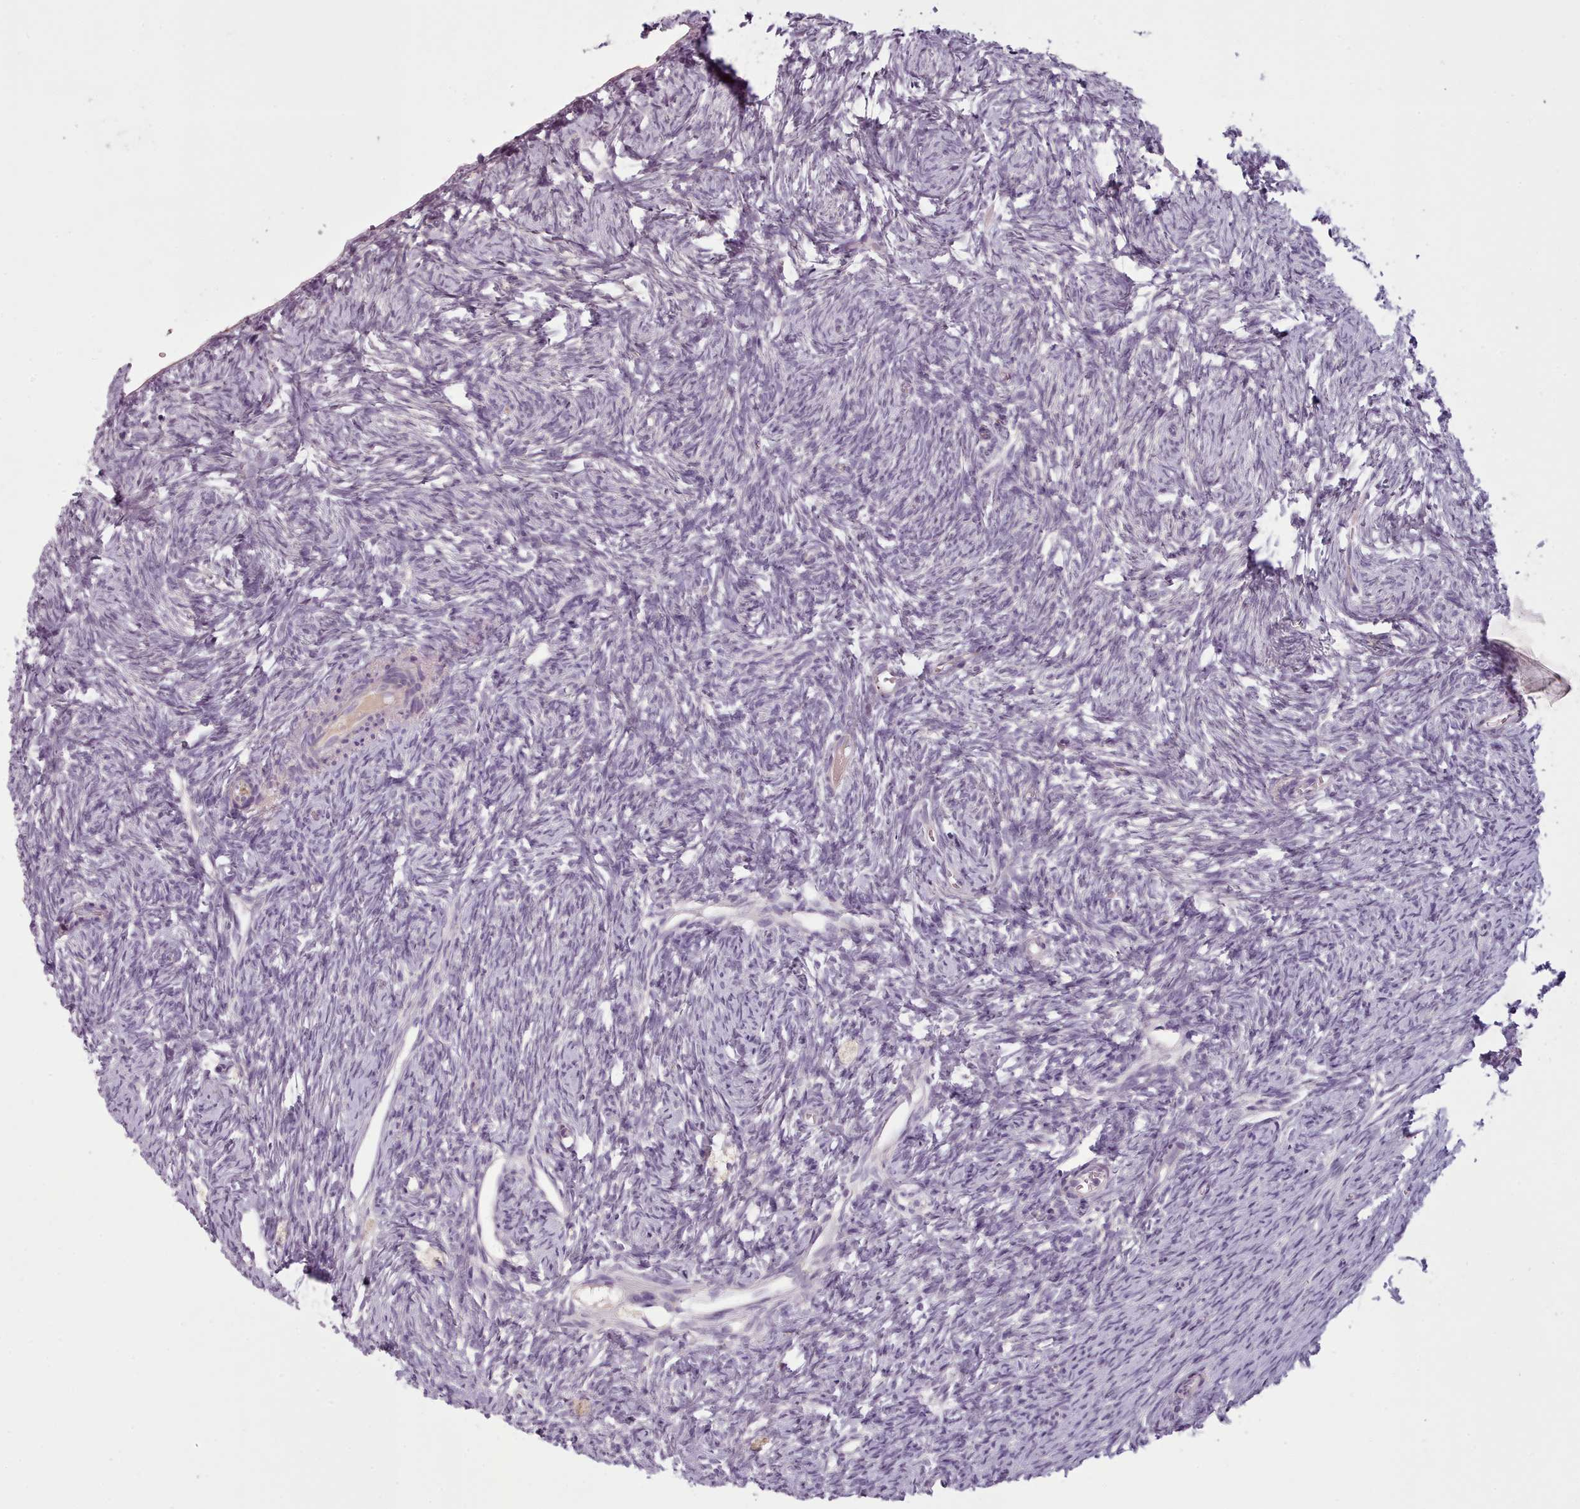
{"staining": {"intensity": "negative", "quantity": "none", "location": "none"}, "tissue": "ovary", "cell_type": "Ovarian stroma cells", "image_type": "normal", "snomed": [{"axis": "morphology", "description": "Normal tissue, NOS"}, {"axis": "topography", "description": "Ovary"}], "caption": "This is a histopathology image of immunohistochemistry staining of benign ovary, which shows no staining in ovarian stroma cells.", "gene": "LAPTM5", "patient": {"sex": "female", "age": 51}}